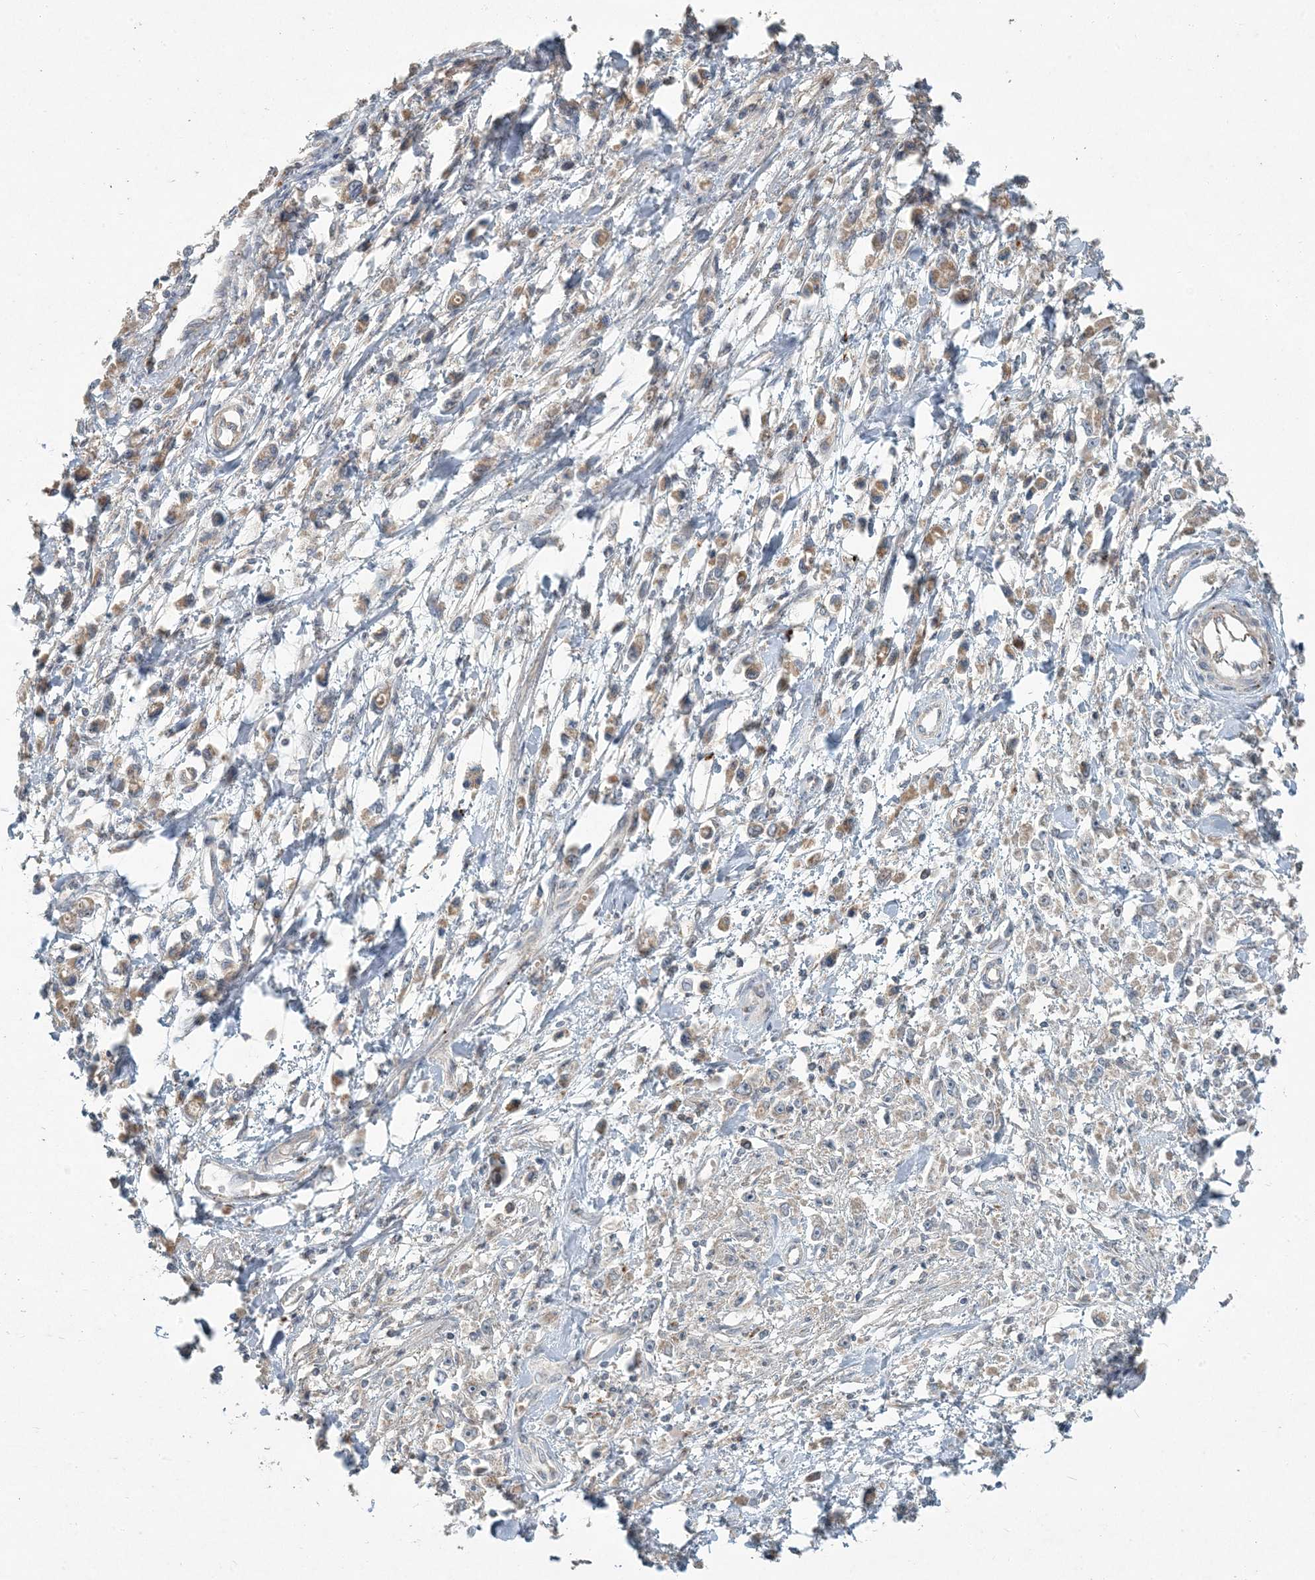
{"staining": {"intensity": "moderate", "quantity": "<25%", "location": "cytoplasmic/membranous"}, "tissue": "stomach cancer", "cell_type": "Tumor cells", "image_type": "cancer", "snomed": [{"axis": "morphology", "description": "Adenocarcinoma, NOS"}, {"axis": "topography", "description": "Stomach"}], "caption": "An image of stomach adenocarcinoma stained for a protein displays moderate cytoplasmic/membranous brown staining in tumor cells. The protein is shown in brown color, while the nuclei are stained blue.", "gene": "LTN1", "patient": {"sex": "female", "age": 59}}